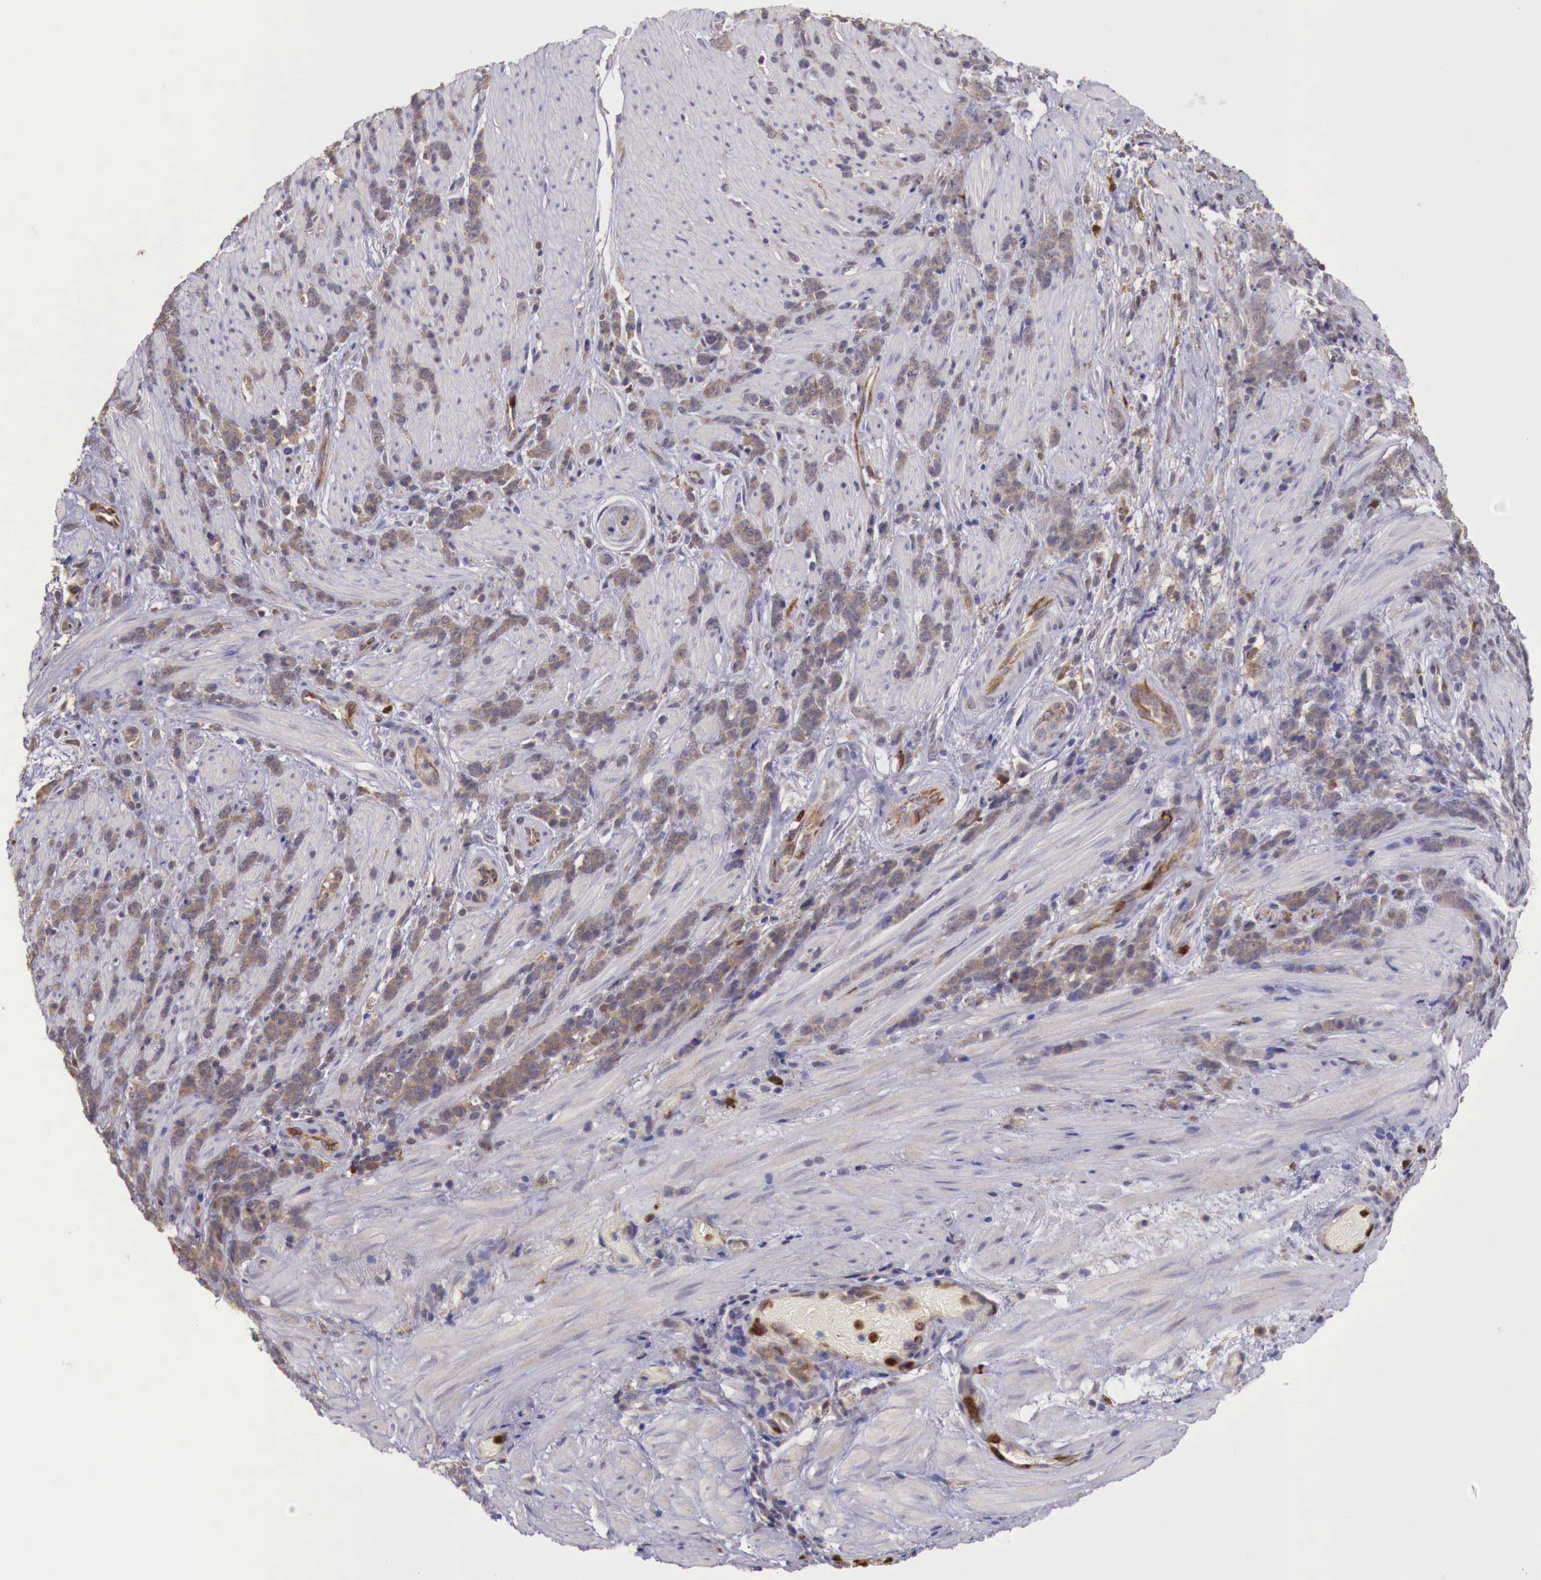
{"staining": {"intensity": "weak", "quantity": ">75%", "location": "cytoplasmic/membranous"}, "tissue": "stomach cancer", "cell_type": "Tumor cells", "image_type": "cancer", "snomed": [{"axis": "morphology", "description": "Adenocarcinoma, NOS"}, {"axis": "topography", "description": "Stomach, lower"}], "caption": "Immunohistochemistry histopathology image of neoplastic tissue: human stomach cancer stained using immunohistochemistry demonstrates low levels of weak protein expression localized specifically in the cytoplasmic/membranous of tumor cells, appearing as a cytoplasmic/membranous brown color.", "gene": "GAB2", "patient": {"sex": "male", "age": 88}}